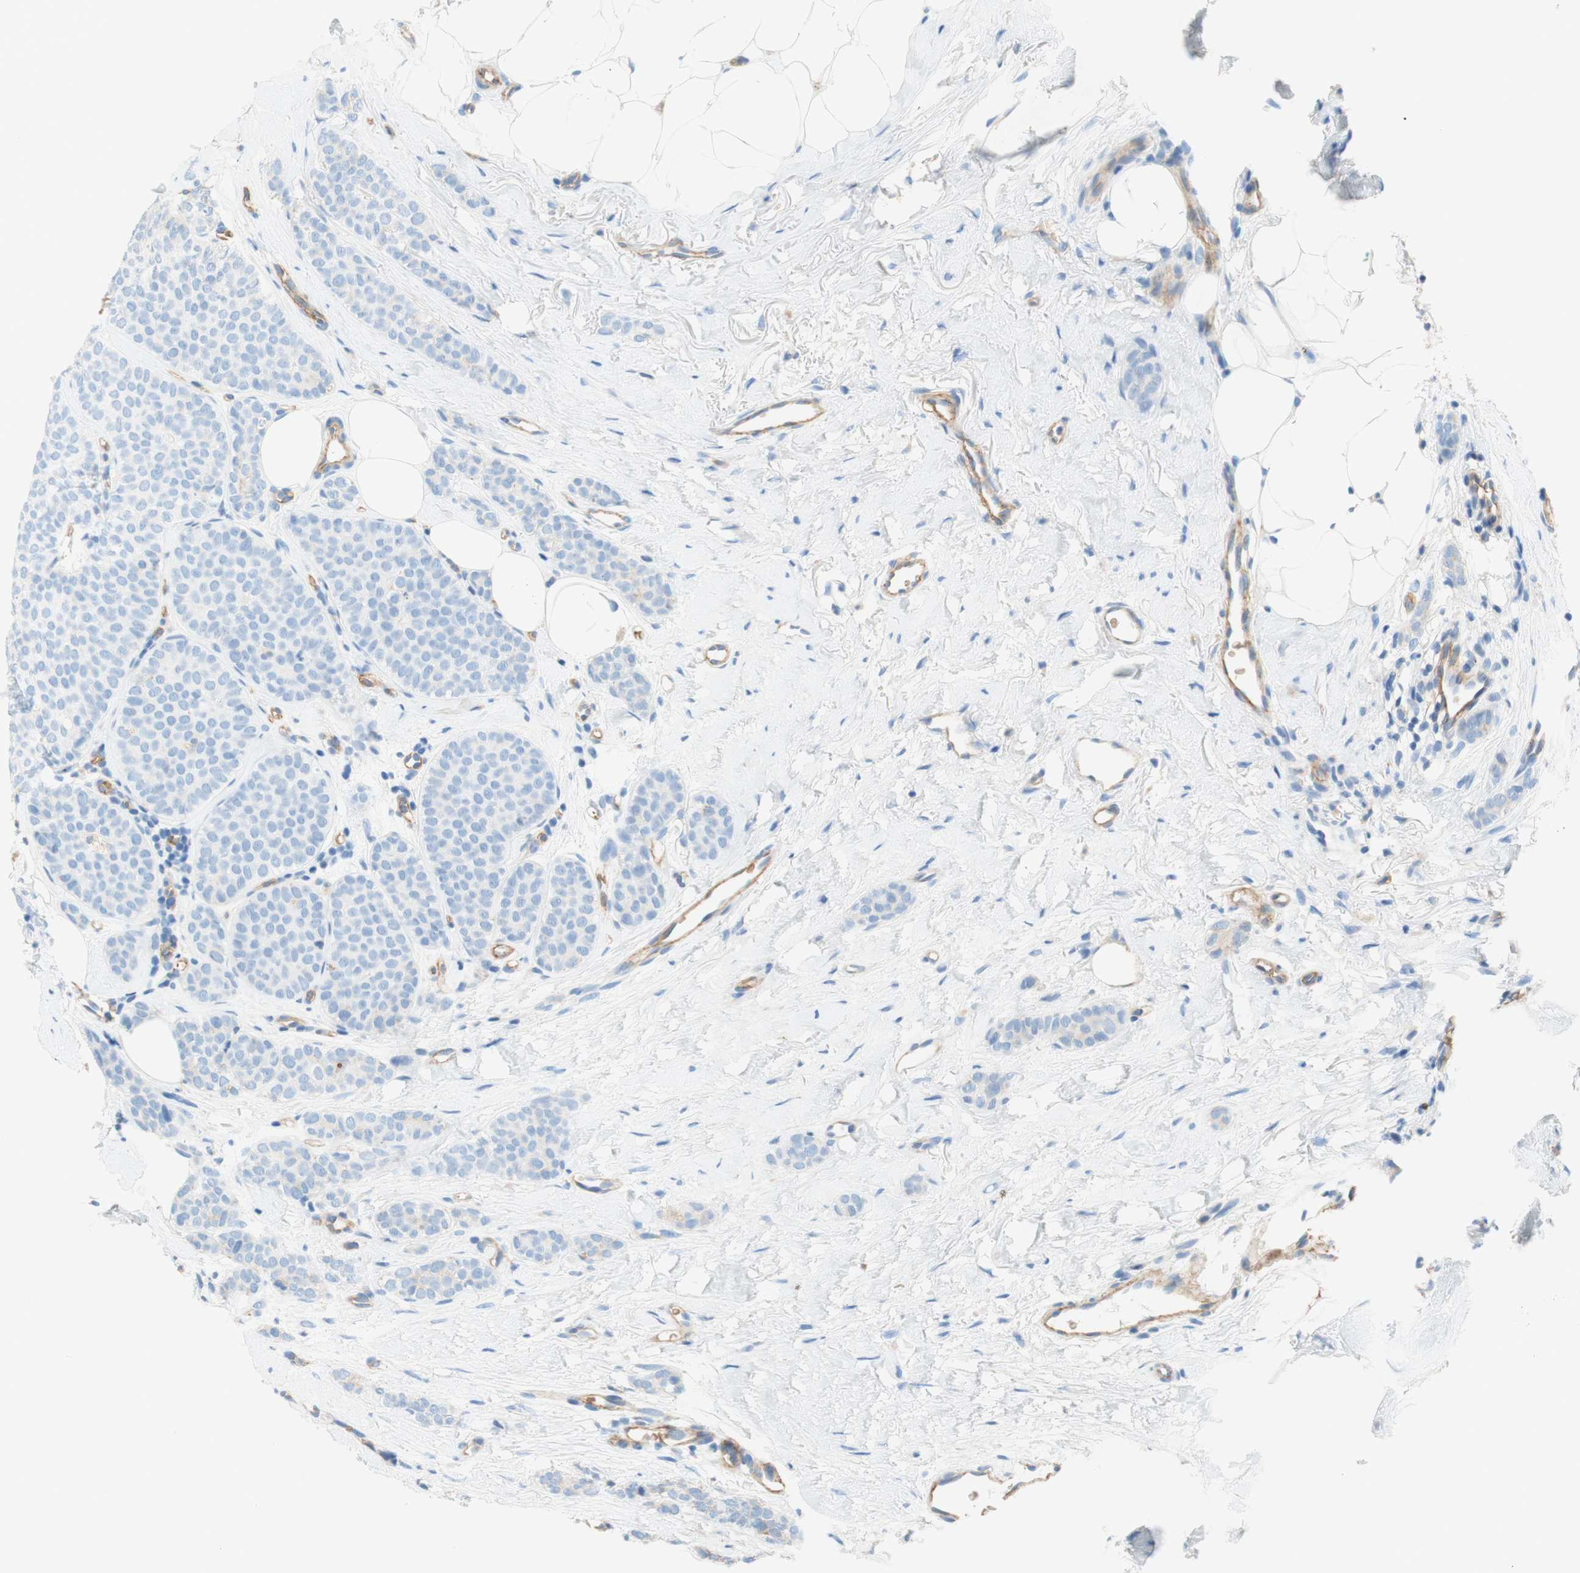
{"staining": {"intensity": "negative", "quantity": "none", "location": "none"}, "tissue": "breast cancer", "cell_type": "Tumor cells", "image_type": "cancer", "snomed": [{"axis": "morphology", "description": "Lobular carcinoma"}, {"axis": "topography", "description": "Skin"}, {"axis": "topography", "description": "Breast"}], "caption": "Immunohistochemistry image of breast cancer stained for a protein (brown), which demonstrates no staining in tumor cells.", "gene": "STOM", "patient": {"sex": "female", "age": 46}}